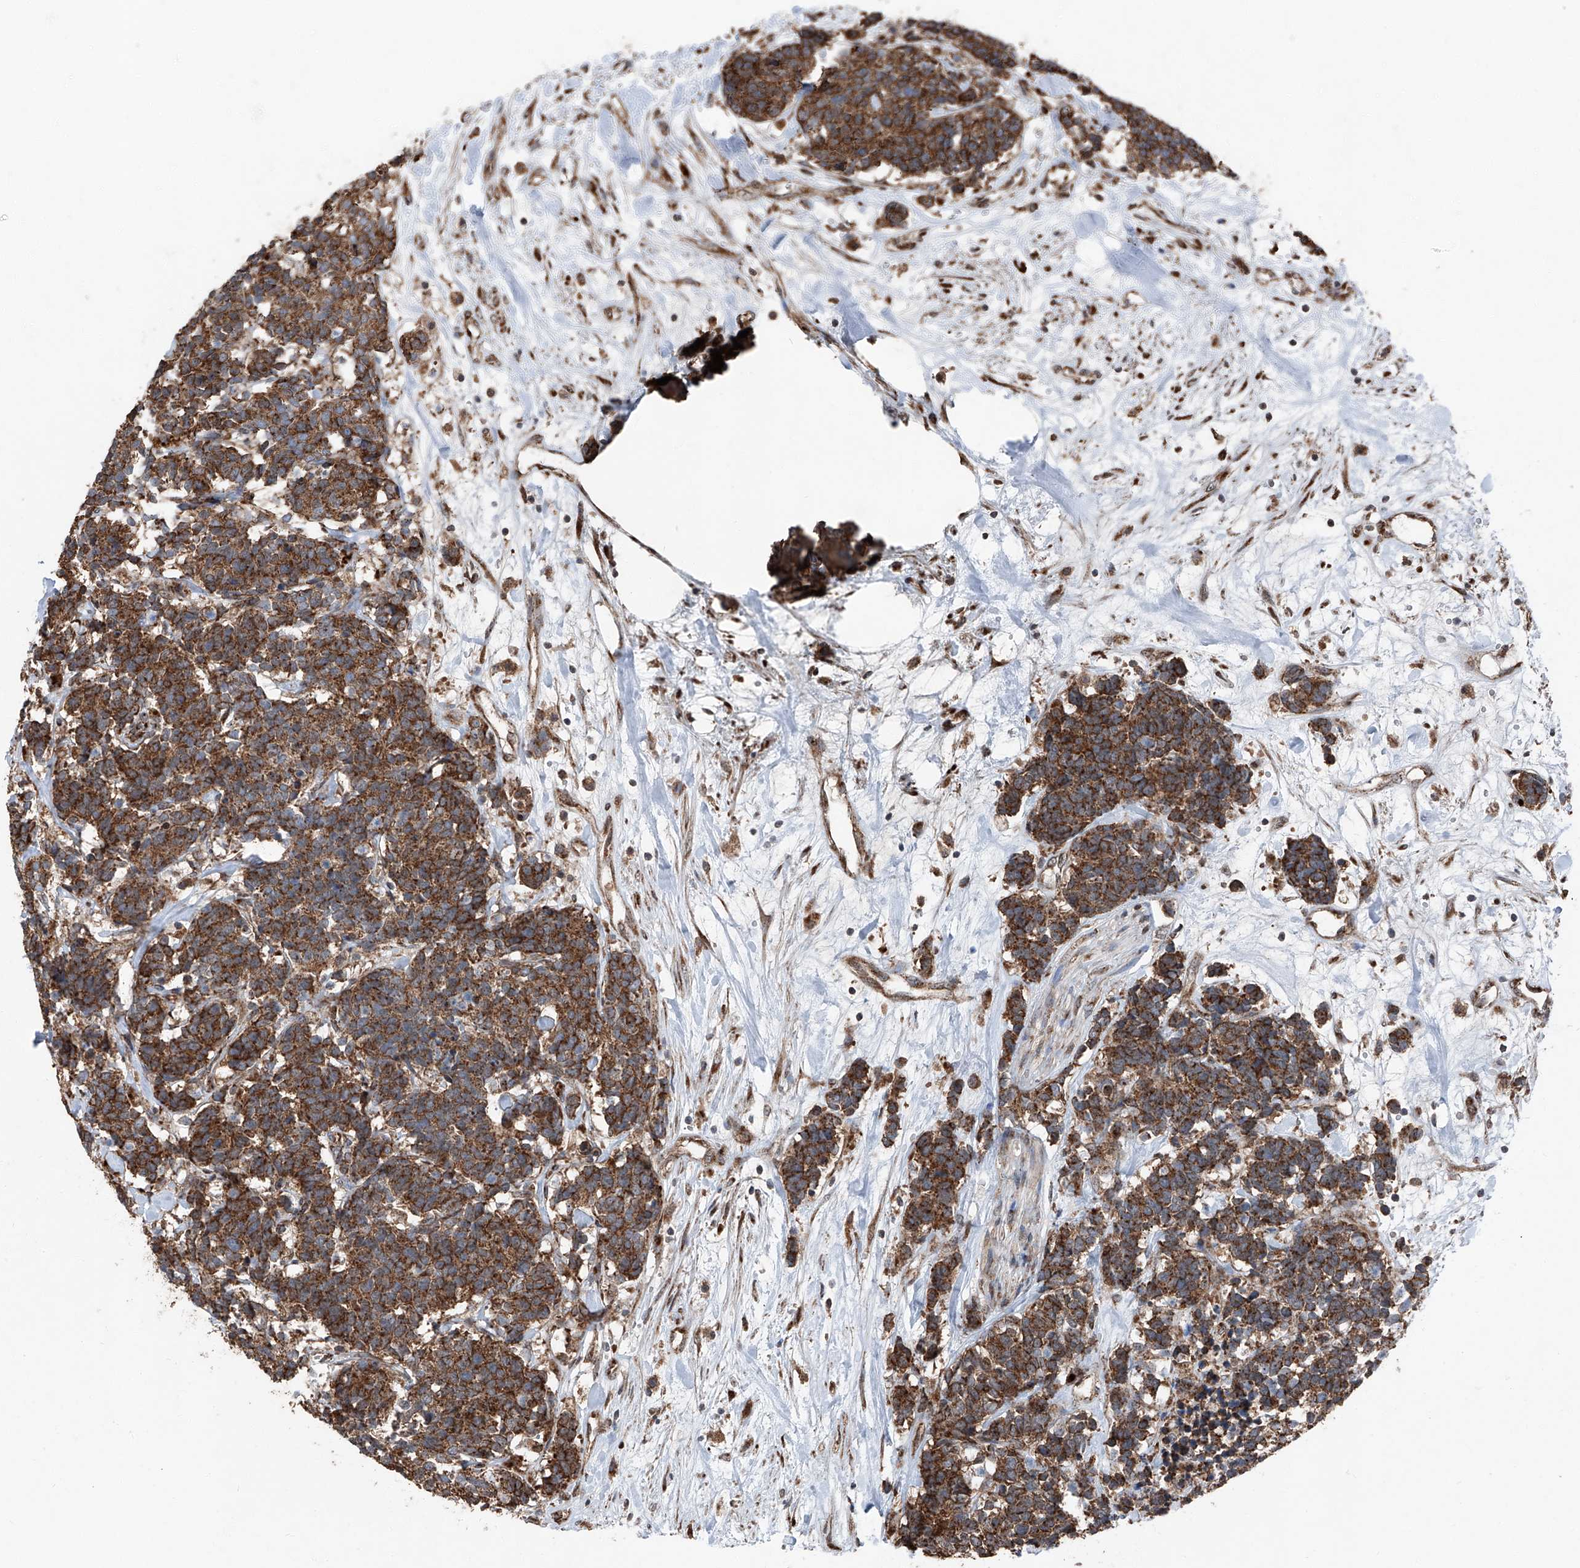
{"staining": {"intensity": "strong", "quantity": ">75%", "location": "cytoplasmic/membranous"}, "tissue": "carcinoid", "cell_type": "Tumor cells", "image_type": "cancer", "snomed": [{"axis": "morphology", "description": "Carcinoma, NOS"}, {"axis": "morphology", "description": "Carcinoid, malignant, NOS"}, {"axis": "topography", "description": "Urinary bladder"}], "caption": "Immunohistochemistry photomicrograph of carcinoid stained for a protein (brown), which exhibits high levels of strong cytoplasmic/membranous expression in approximately >75% of tumor cells.", "gene": "LIMK1", "patient": {"sex": "male", "age": 57}}